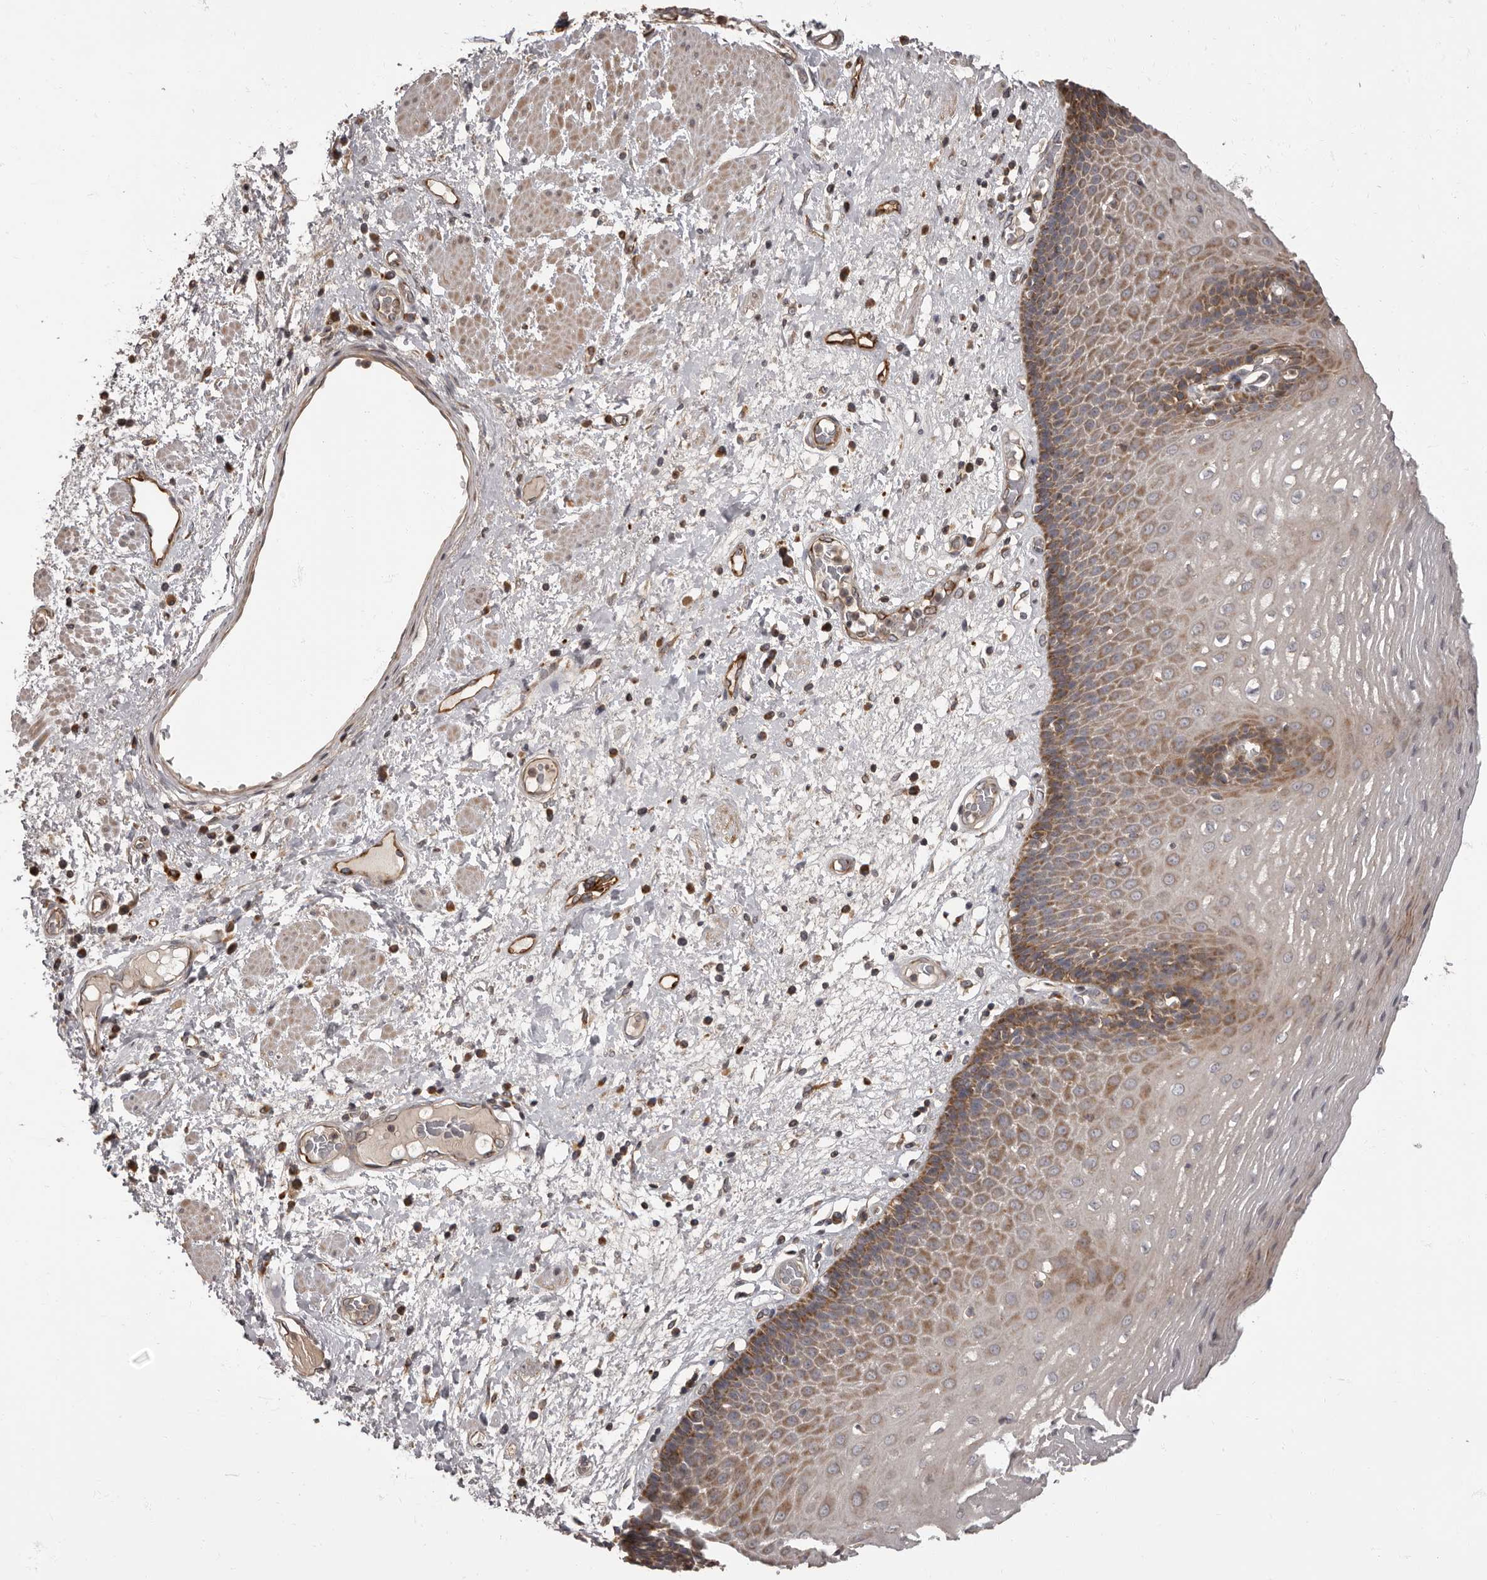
{"staining": {"intensity": "moderate", "quantity": "25%-75%", "location": "cytoplasmic/membranous"}, "tissue": "esophagus", "cell_type": "Squamous epithelial cells", "image_type": "normal", "snomed": [{"axis": "morphology", "description": "Normal tissue, NOS"}, {"axis": "morphology", "description": "Adenocarcinoma, NOS"}, {"axis": "topography", "description": "Esophagus"}], "caption": "This histopathology image exhibits IHC staining of normal esophagus, with medium moderate cytoplasmic/membranous staining in approximately 25%-75% of squamous epithelial cells.", "gene": "ADCY2", "patient": {"sex": "male", "age": 62}}